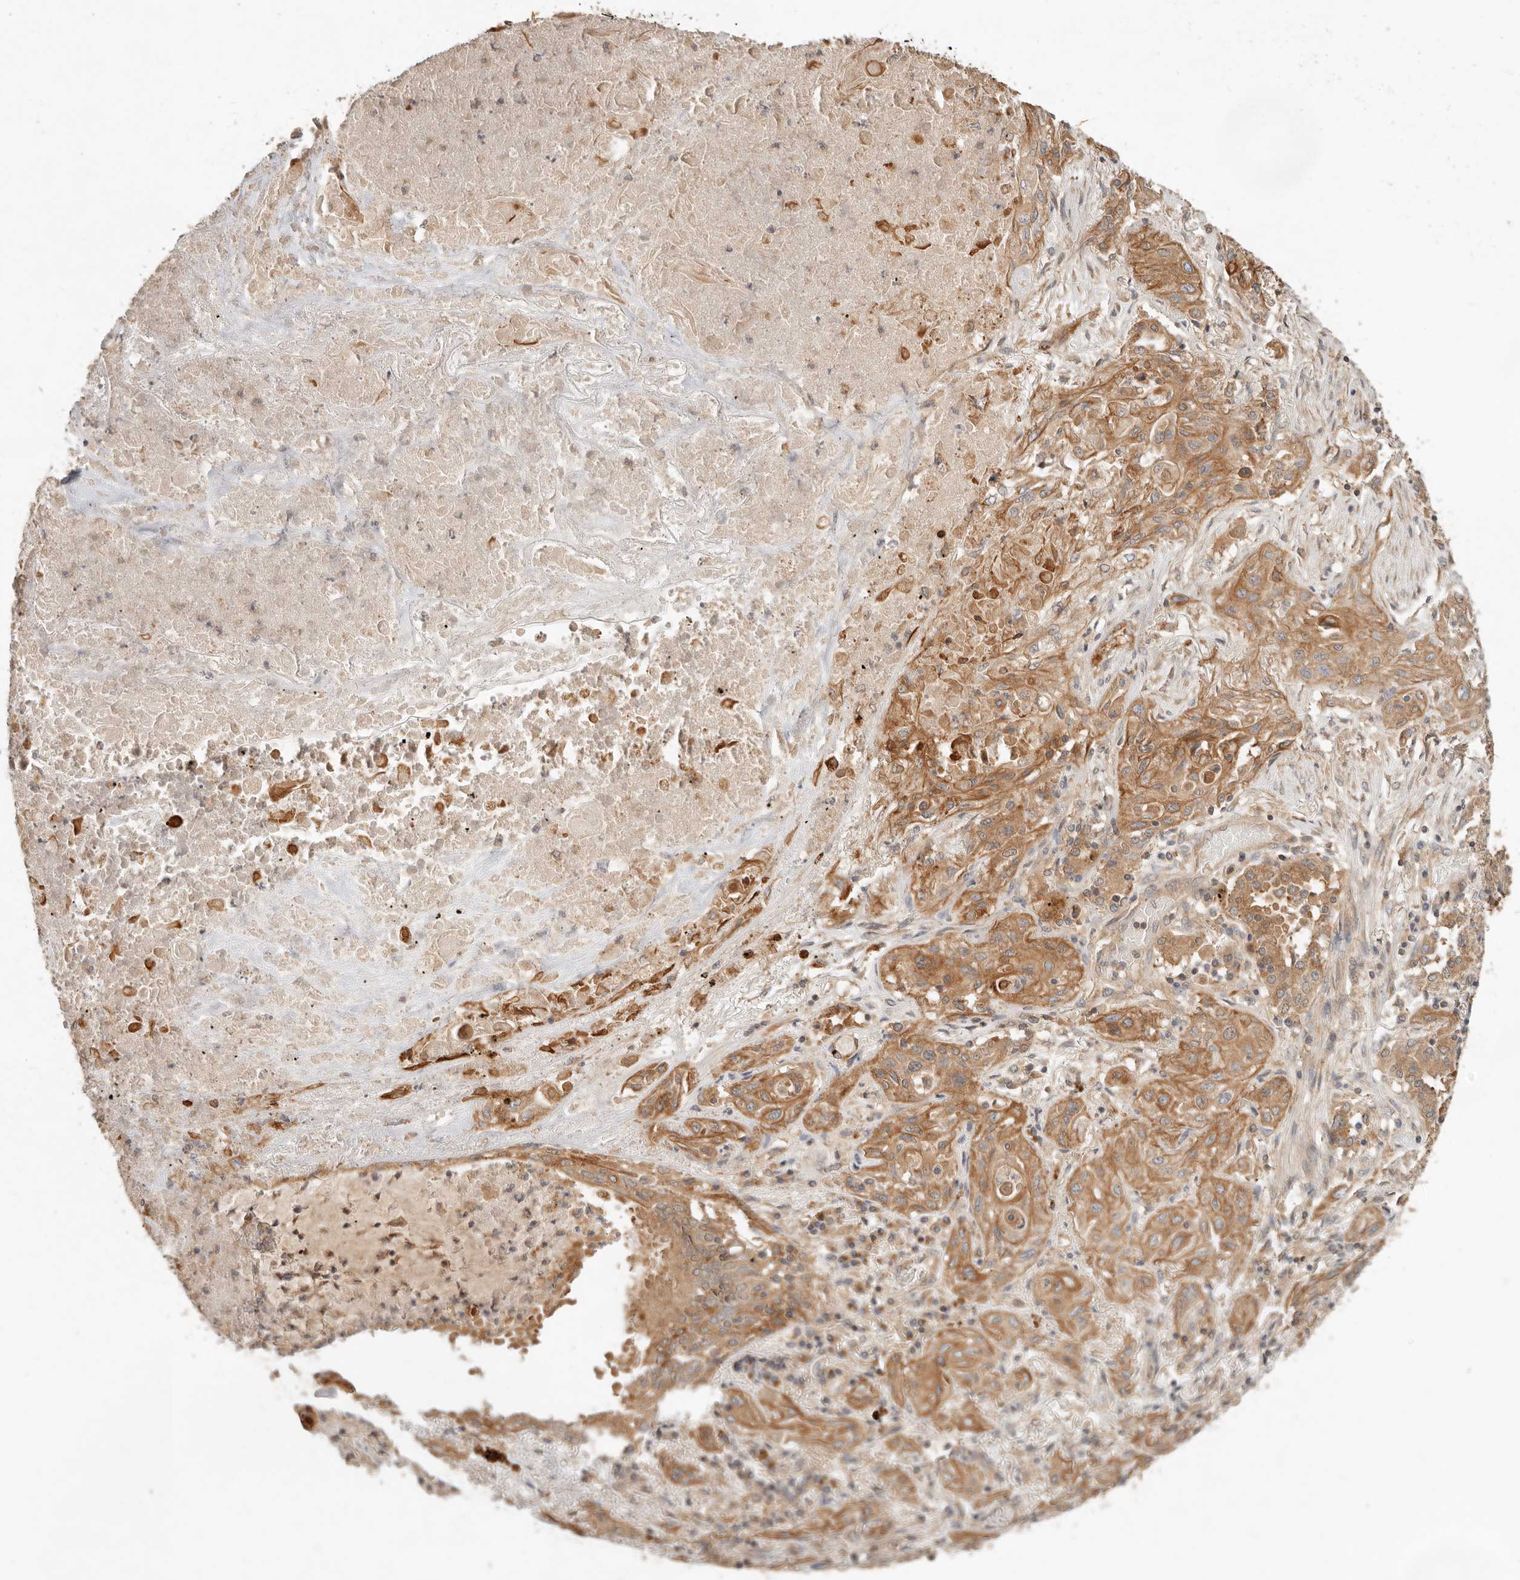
{"staining": {"intensity": "moderate", "quantity": ">75%", "location": "cytoplasmic/membranous"}, "tissue": "lung cancer", "cell_type": "Tumor cells", "image_type": "cancer", "snomed": [{"axis": "morphology", "description": "Squamous cell carcinoma, NOS"}, {"axis": "topography", "description": "Lung"}], "caption": "Tumor cells display medium levels of moderate cytoplasmic/membranous expression in about >75% of cells in squamous cell carcinoma (lung). The protein is shown in brown color, while the nuclei are stained blue.", "gene": "HECTD3", "patient": {"sex": "female", "age": 47}}